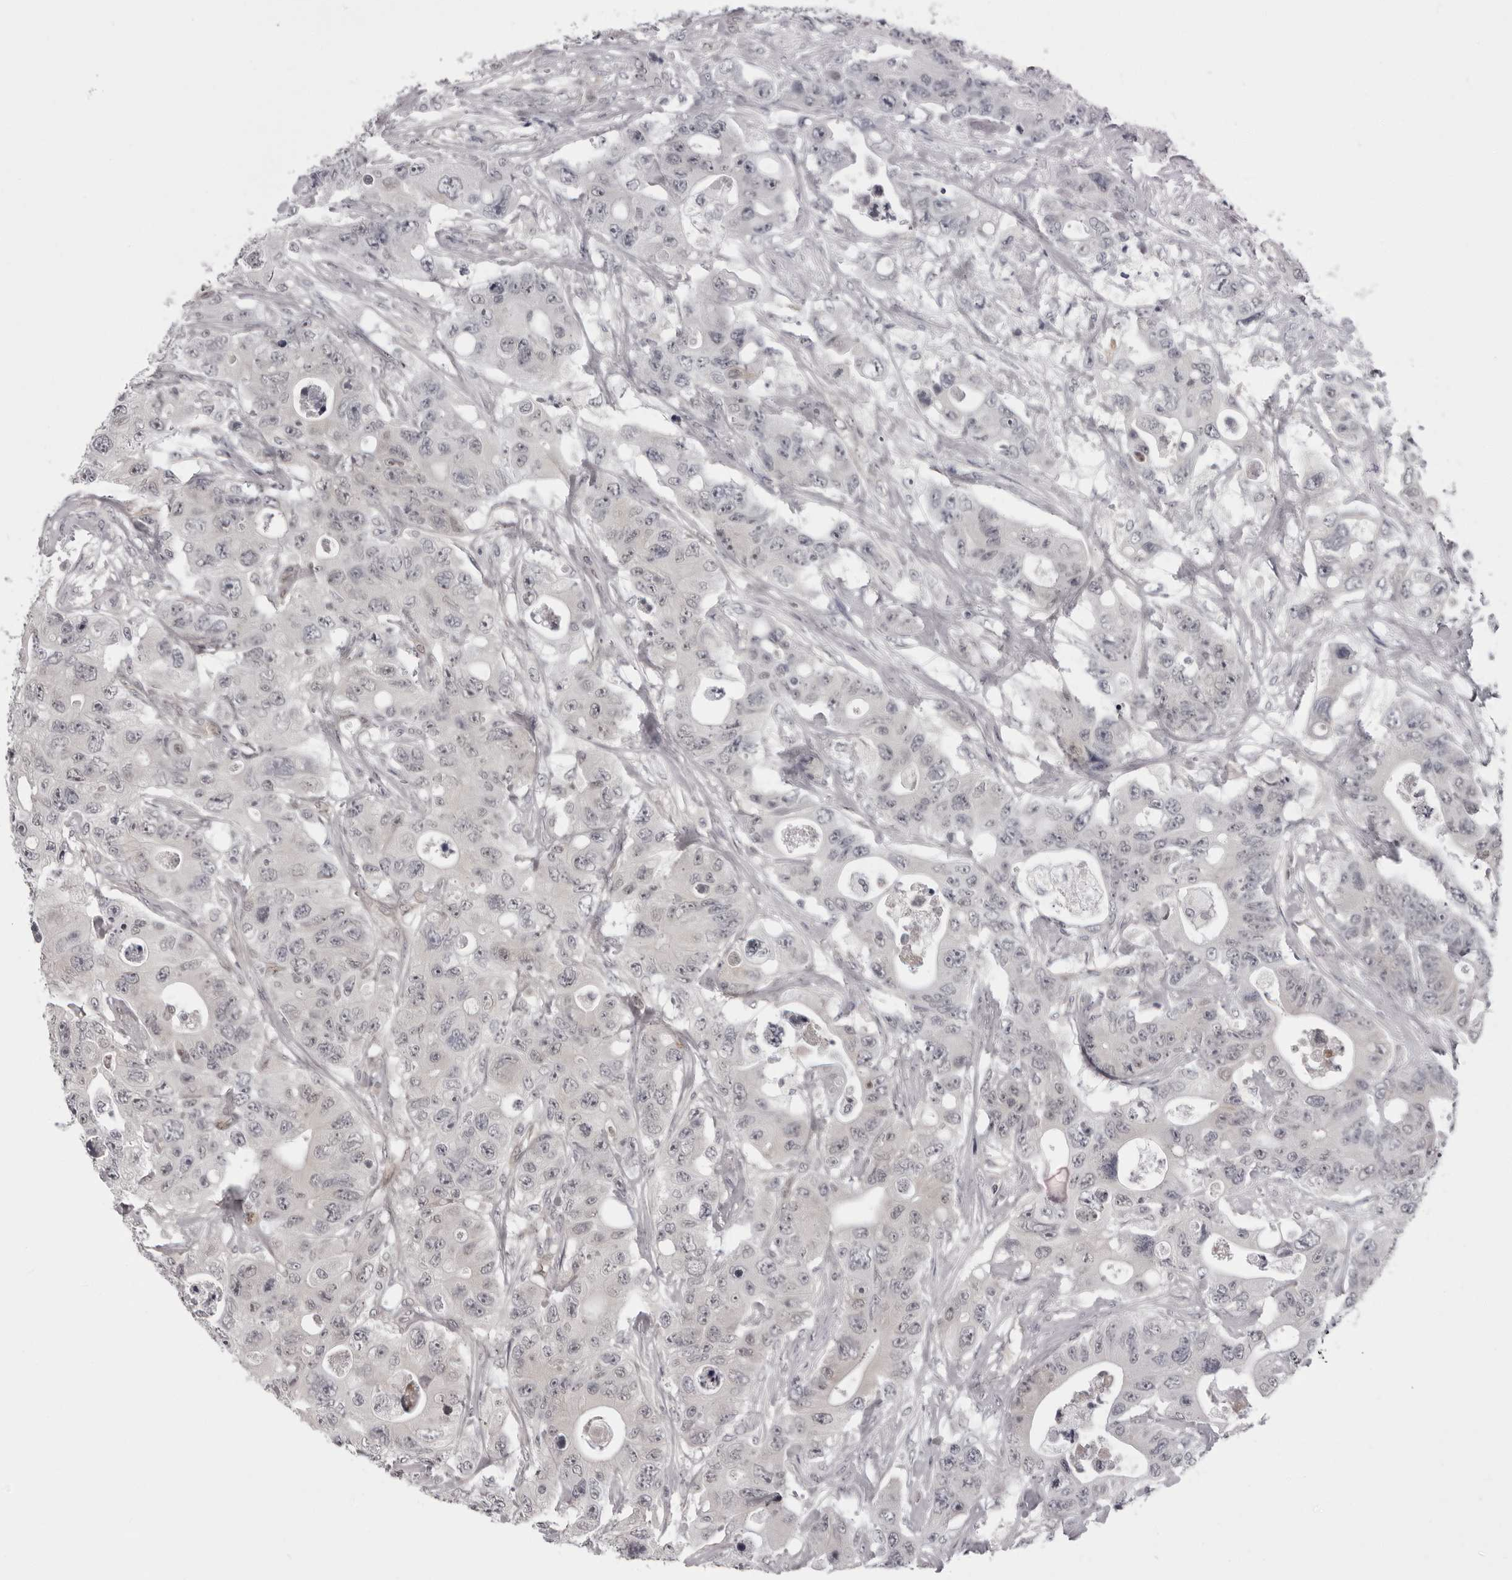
{"staining": {"intensity": "weak", "quantity": "<25%", "location": "nuclear"}, "tissue": "colorectal cancer", "cell_type": "Tumor cells", "image_type": "cancer", "snomed": [{"axis": "morphology", "description": "Adenocarcinoma, NOS"}, {"axis": "topography", "description": "Colon"}], "caption": "Immunohistochemistry (IHC) histopathology image of colorectal cancer stained for a protein (brown), which displays no expression in tumor cells.", "gene": "MAPK12", "patient": {"sex": "female", "age": 46}}